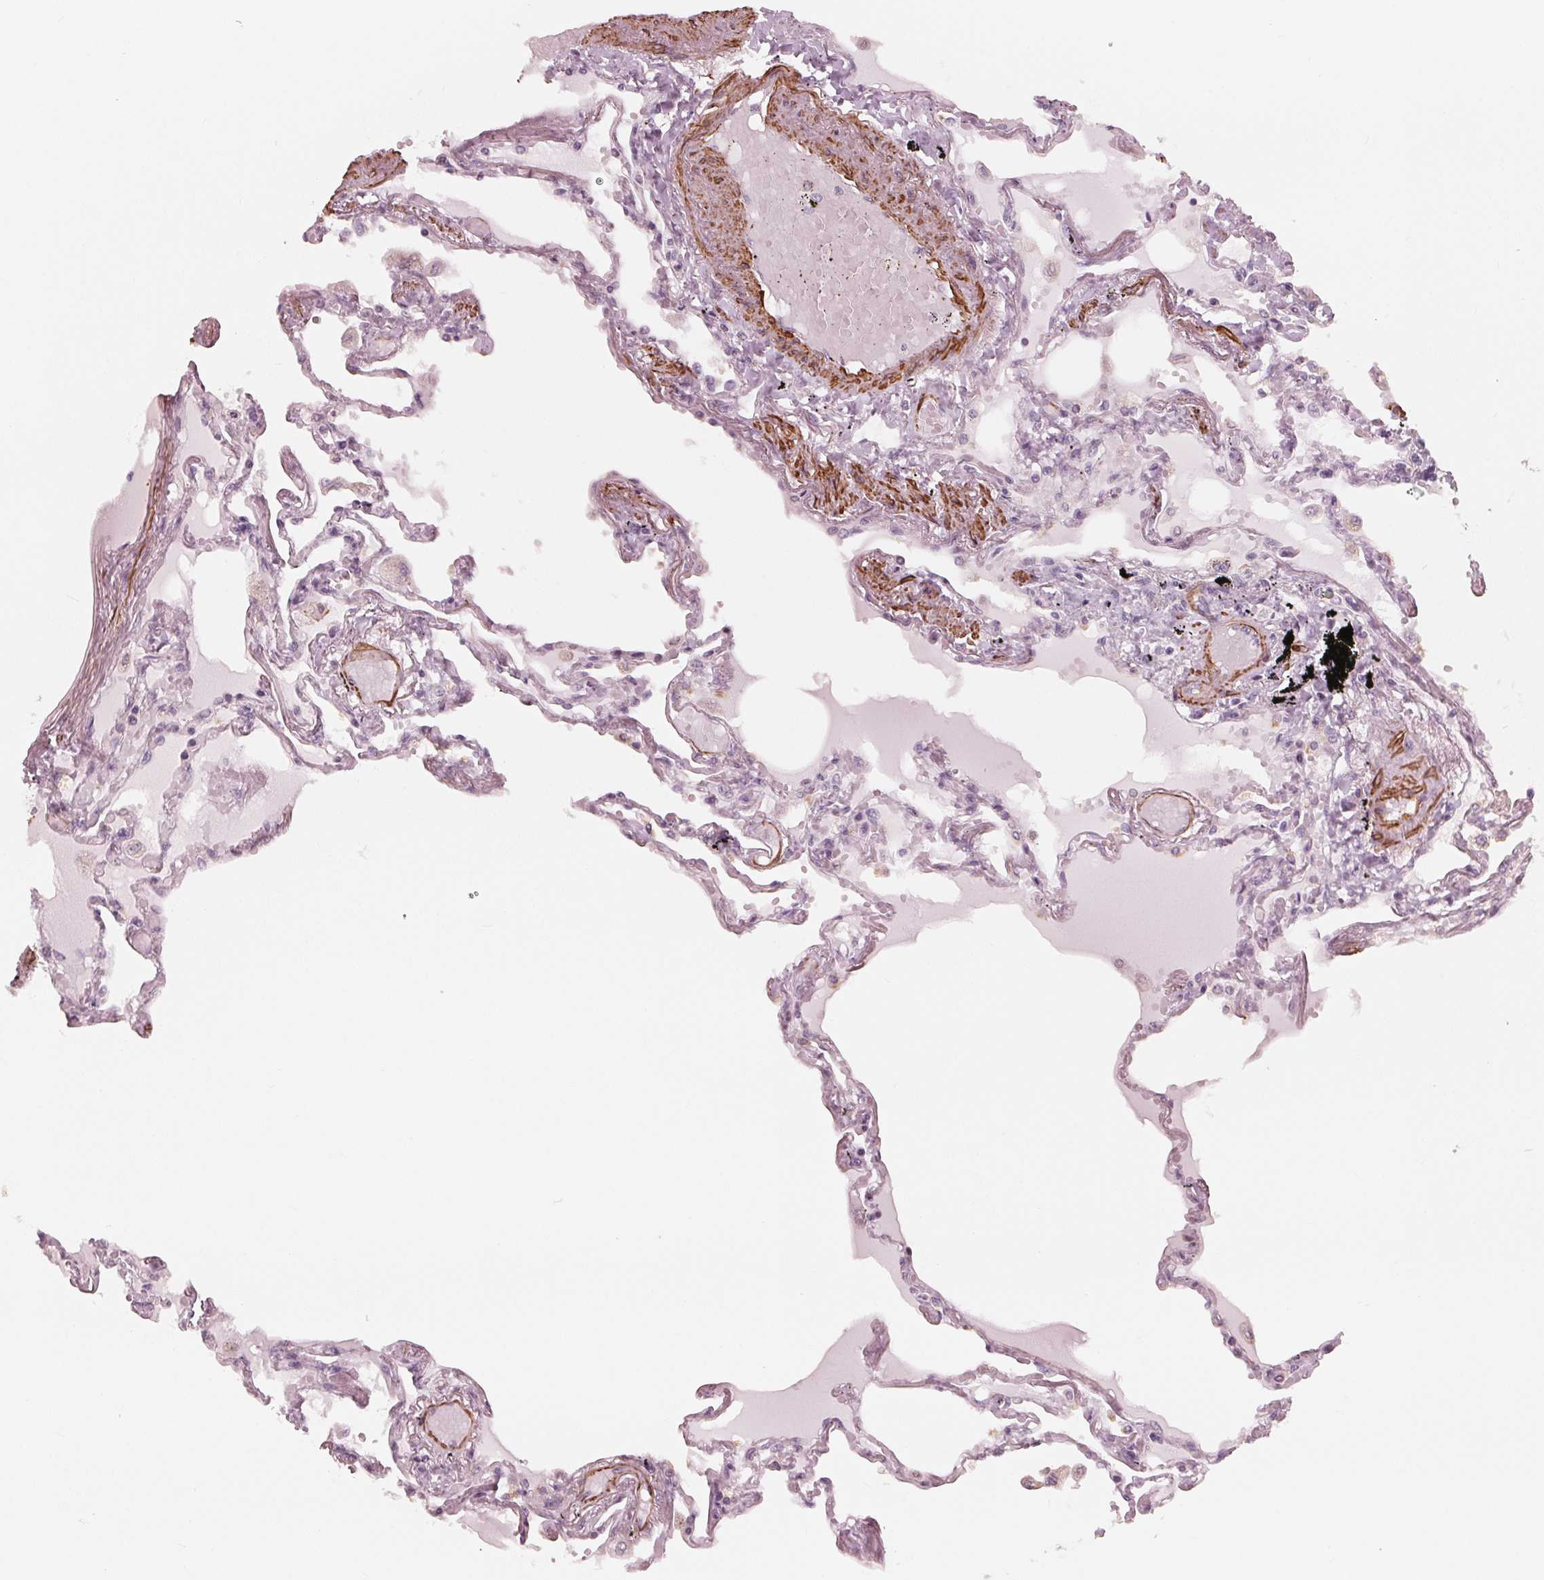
{"staining": {"intensity": "moderate", "quantity": "<25%", "location": "cytoplasmic/membranous"}, "tissue": "lung", "cell_type": "Alveolar cells", "image_type": "normal", "snomed": [{"axis": "morphology", "description": "Normal tissue, NOS"}, {"axis": "morphology", "description": "Adenocarcinoma, NOS"}, {"axis": "topography", "description": "Cartilage tissue"}, {"axis": "topography", "description": "Lung"}], "caption": "A brown stain labels moderate cytoplasmic/membranous positivity of a protein in alveolar cells of benign human lung.", "gene": "MIER3", "patient": {"sex": "female", "age": 67}}